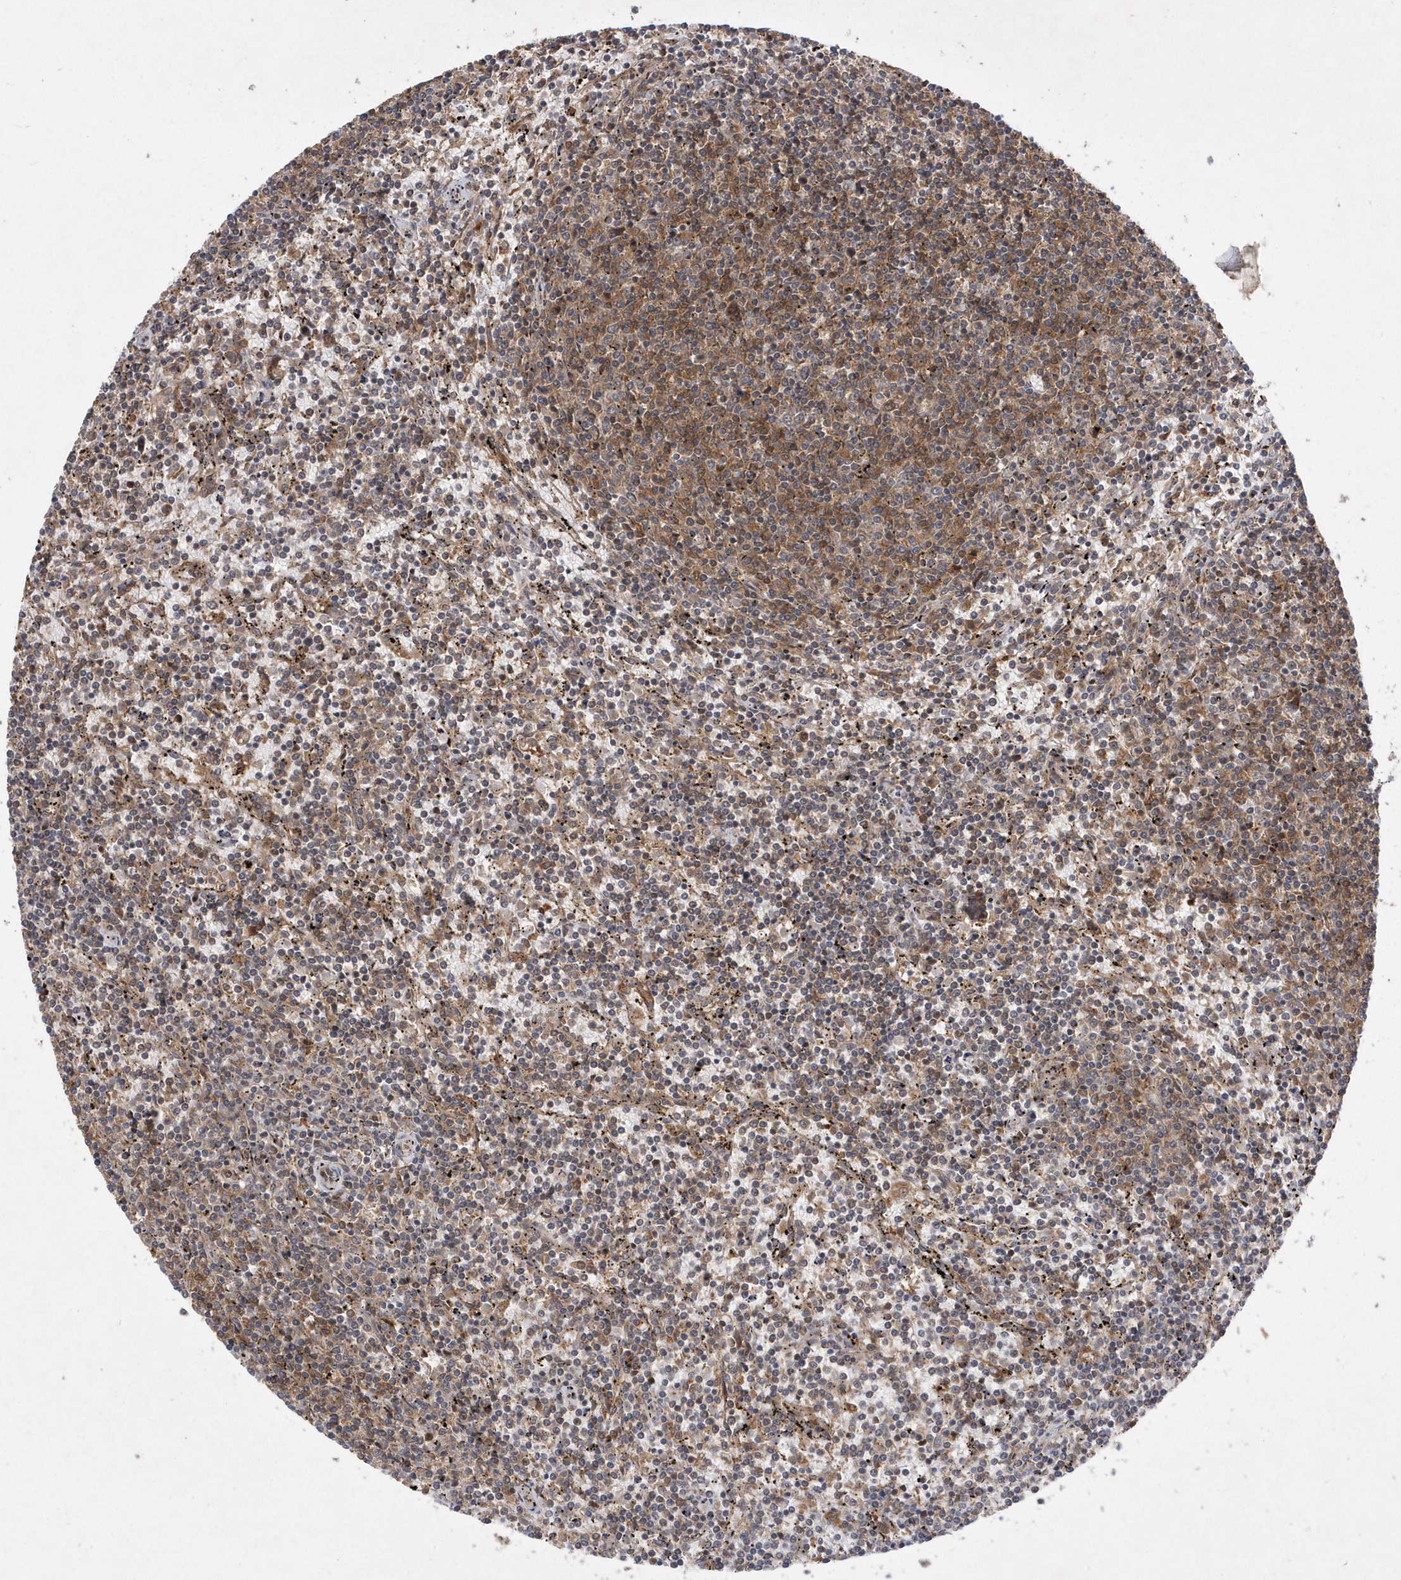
{"staining": {"intensity": "moderate", "quantity": ">75%", "location": "cytoplasmic/membranous"}, "tissue": "lymphoma", "cell_type": "Tumor cells", "image_type": "cancer", "snomed": [{"axis": "morphology", "description": "Malignant lymphoma, non-Hodgkin's type, Low grade"}, {"axis": "topography", "description": "Spleen"}], "caption": "Tumor cells display medium levels of moderate cytoplasmic/membranous expression in about >75% of cells in human low-grade malignant lymphoma, non-Hodgkin's type.", "gene": "GFM2", "patient": {"sex": "female", "age": 50}}